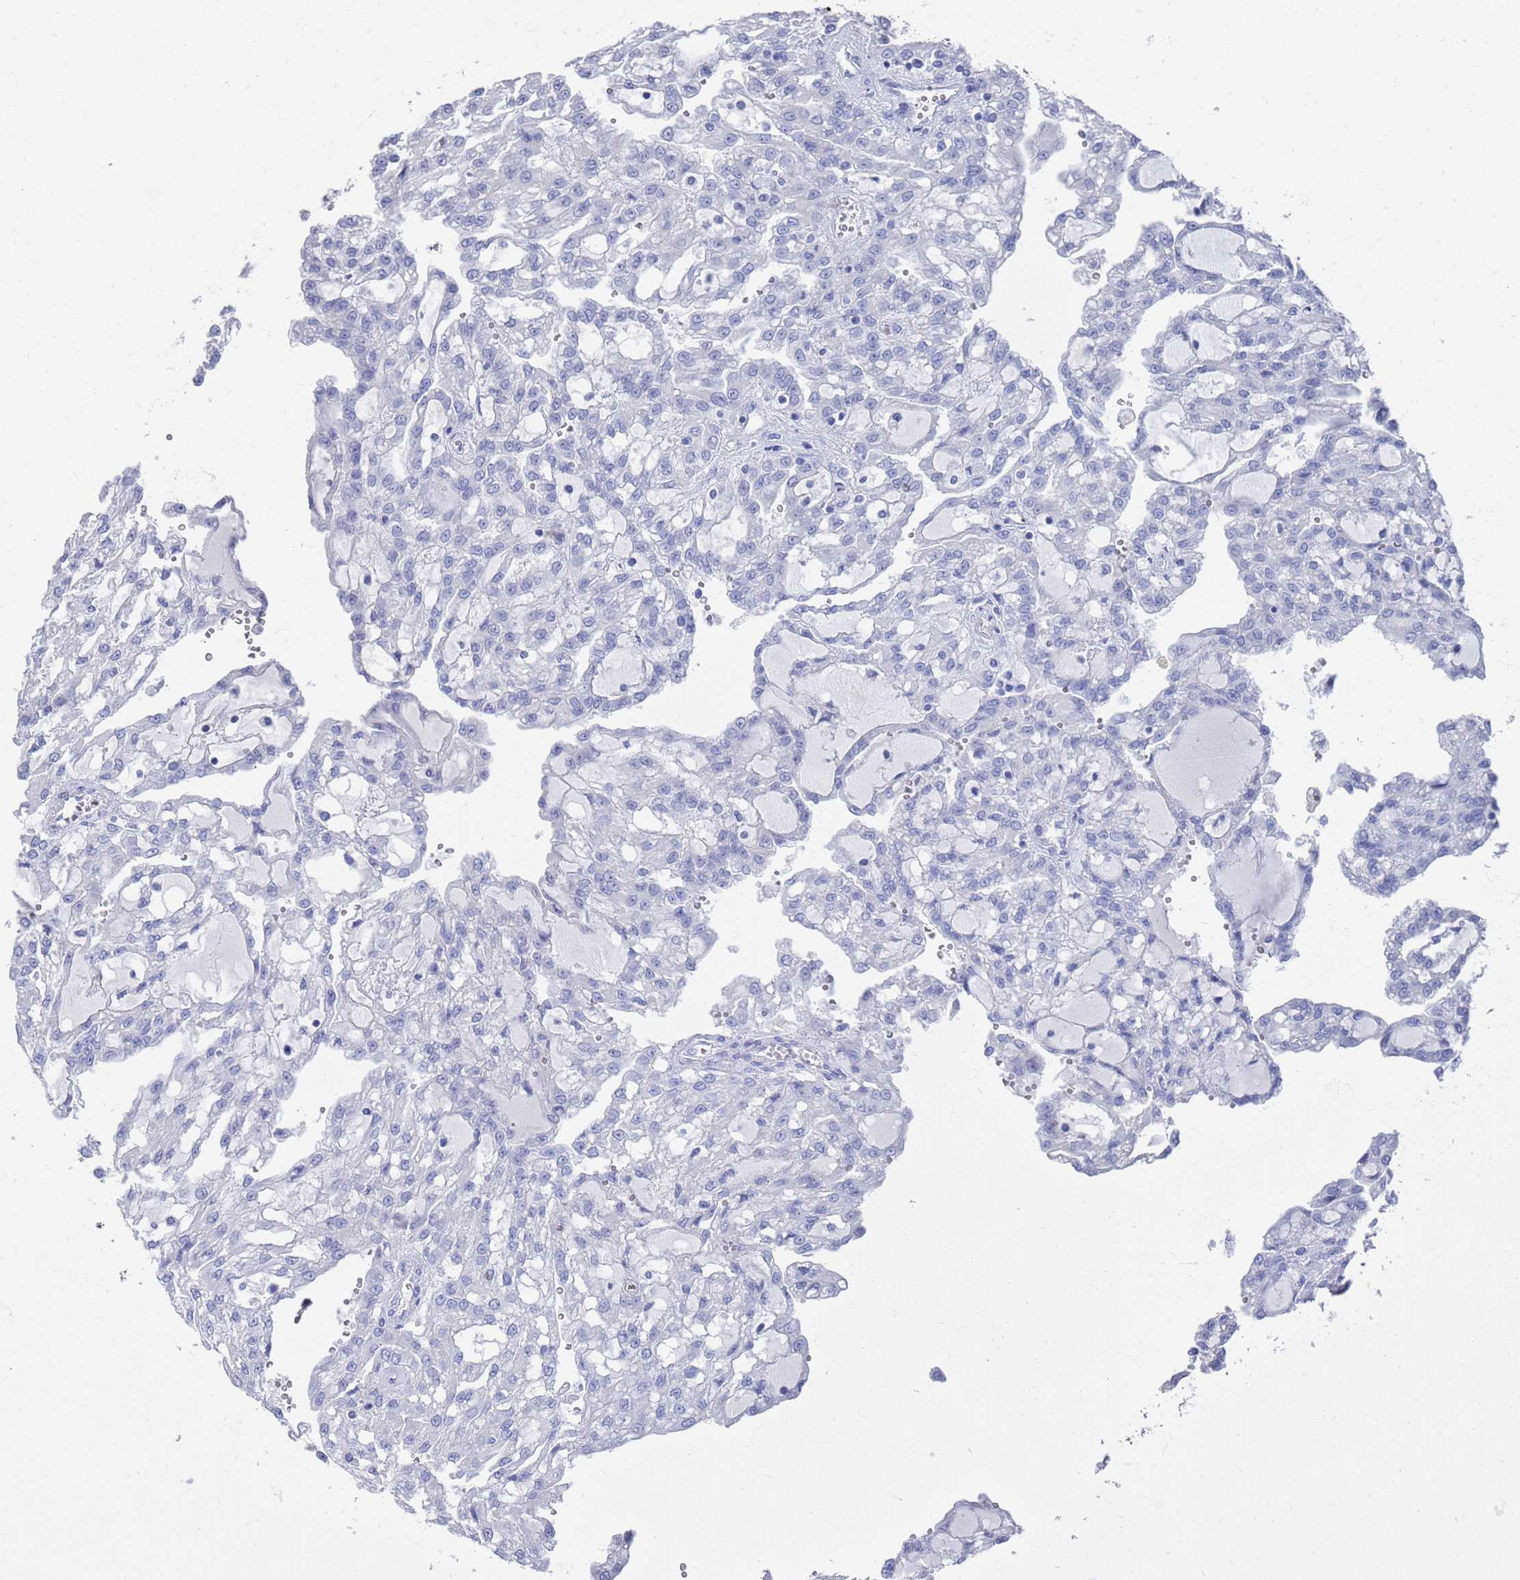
{"staining": {"intensity": "negative", "quantity": "none", "location": "none"}, "tissue": "renal cancer", "cell_type": "Tumor cells", "image_type": "cancer", "snomed": [{"axis": "morphology", "description": "Adenocarcinoma, NOS"}, {"axis": "topography", "description": "Kidney"}], "caption": "IHC micrograph of neoplastic tissue: human adenocarcinoma (renal) stained with DAB (3,3'-diaminobenzidine) shows no significant protein positivity in tumor cells. (DAB (3,3'-diaminobenzidine) IHC, high magnification).", "gene": "MTMR2", "patient": {"sex": "male", "age": 63}}